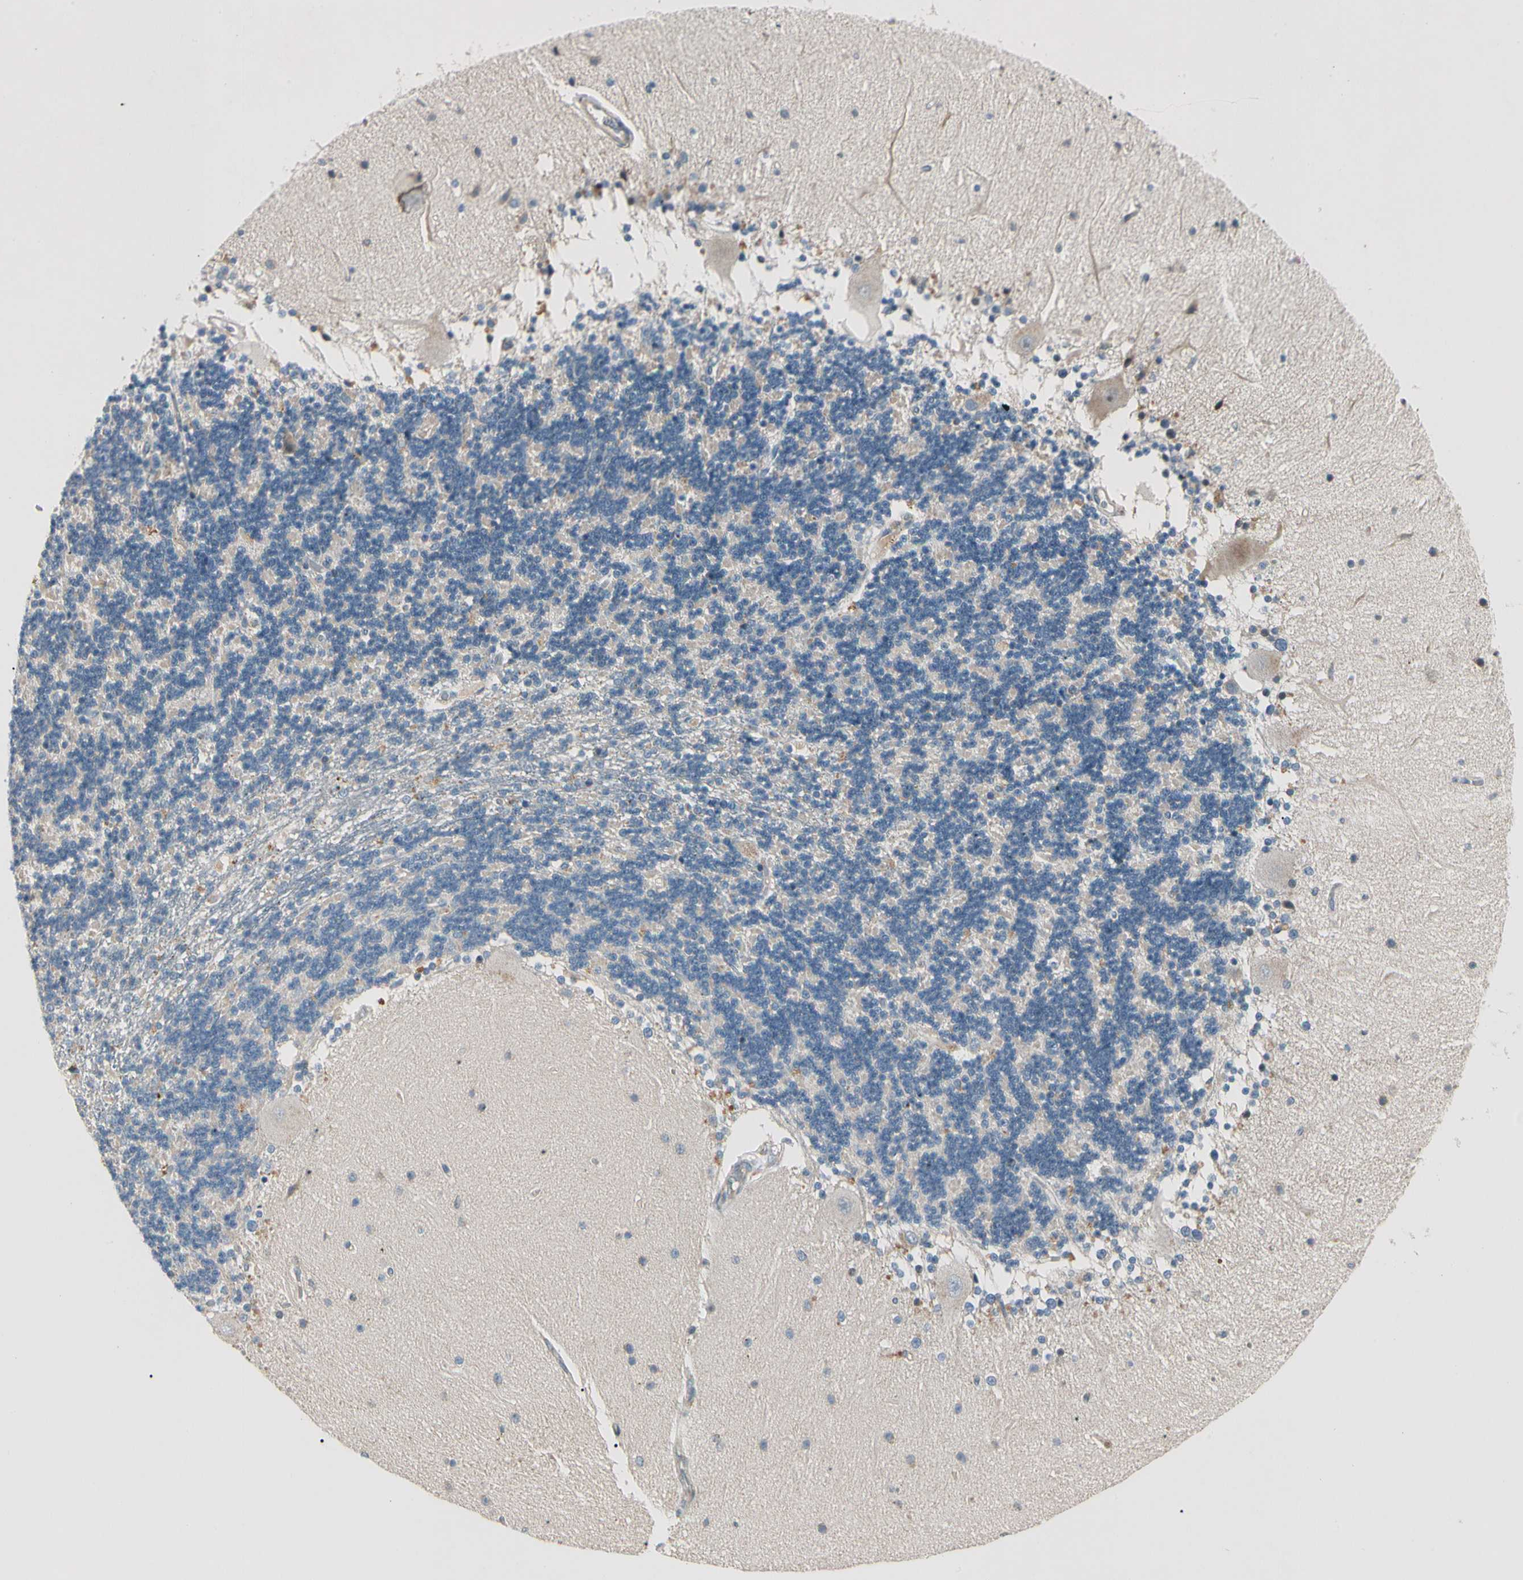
{"staining": {"intensity": "moderate", "quantity": "<25%", "location": "cytoplasmic/membranous"}, "tissue": "cerebellum", "cell_type": "Cells in granular layer", "image_type": "normal", "snomed": [{"axis": "morphology", "description": "Normal tissue, NOS"}, {"axis": "topography", "description": "Cerebellum"}], "caption": "The micrograph shows a brown stain indicating the presence of a protein in the cytoplasmic/membranous of cells in granular layer in cerebellum. The staining was performed using DAB, with brown indicating positive protein expression. Nuclei are stained blue with hematoxylin.", "gene": "CDH6", "patient": {"sex": "female", "age": 54}}